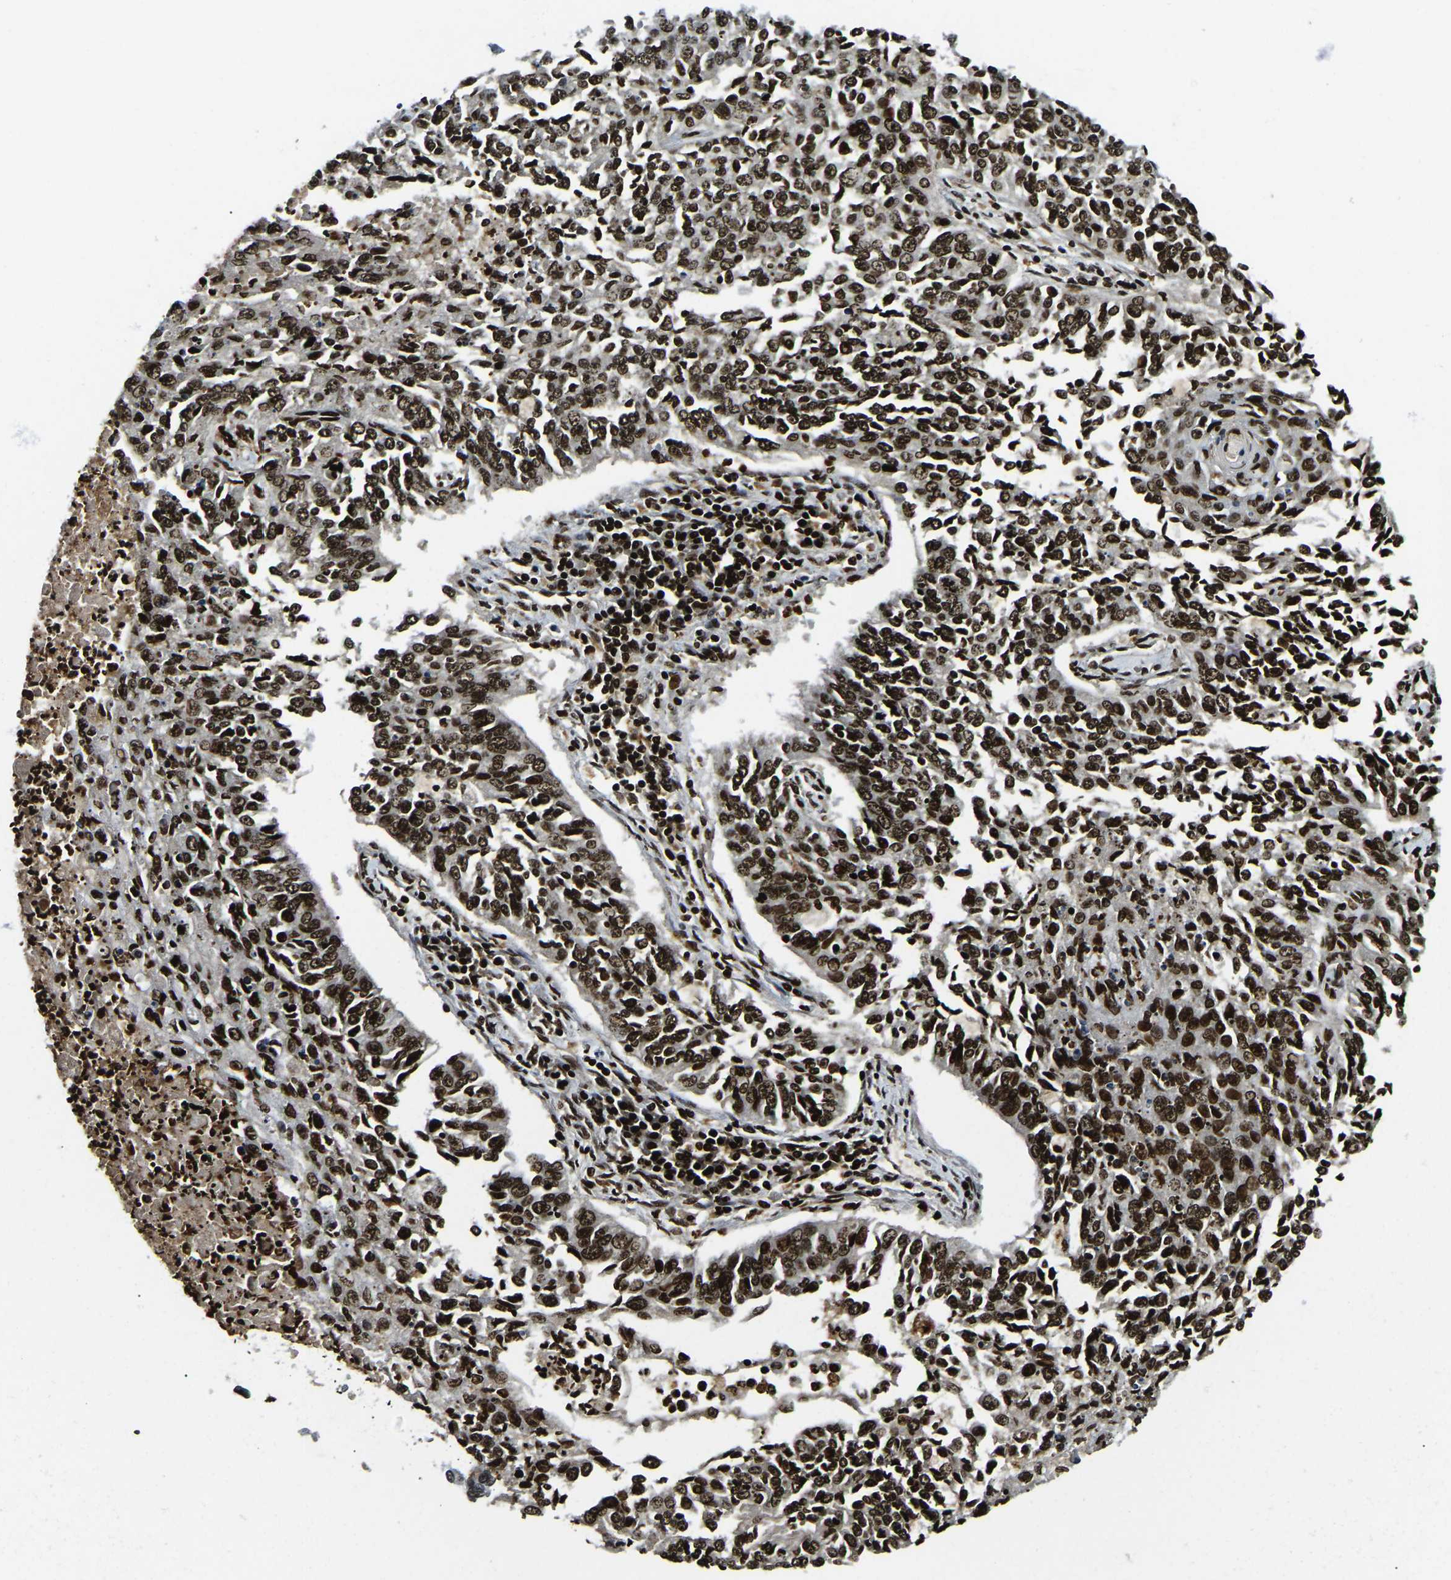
{"staining": {"intensity": "strong", "quantity": ">75%", "location": "nuclear"}, "tissue": "lung cancer", "cell_type": "Tumor cells", "image_type": "cancer", "snomed": [{"axis": "morphology", "description": "Normal tissue, NOS"}, {"axis": "morphology", "description": "Squamous cell carcinoma, NOS"}, {"axis": "topography", "description": "Cartilage tissue"}, {"axis": "topography", "description": "Bronchus"}, {"axis": "topography", "description": "Lung"}], "caption": "Immunohistochemical staining of lung cancer (squamous cell carcinoma) exhibits high levels of strong nuclear positivity in approximately >75% of tumor cells.", "gene": "LRRC61", "patient": {"sex": "female", "age": 49}}